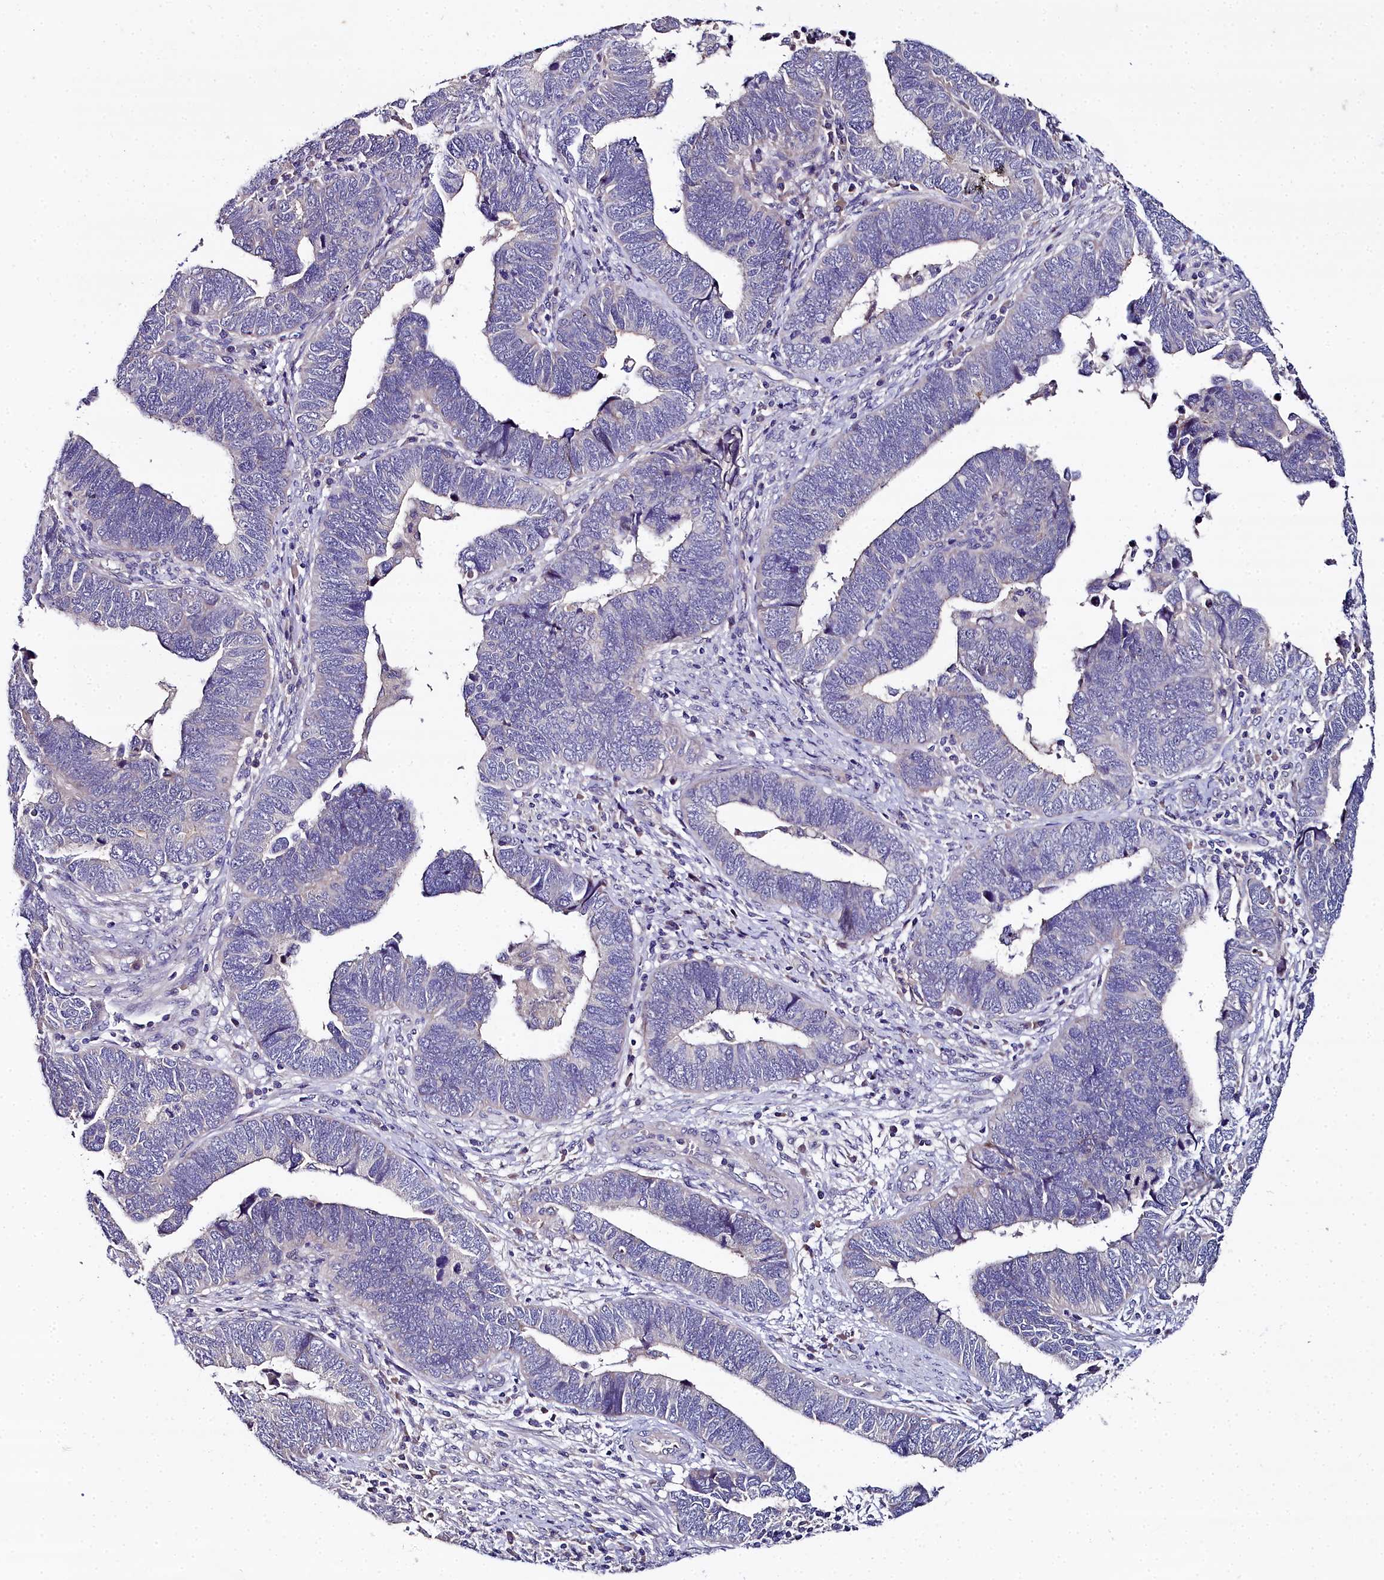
{"staining": {"intensity": "negative", "quantity": "none", "location": "none"}, "tissue": "endometrial cancer", "cell_type": "Tumor cells", "image_type": "cancer", "snomed": [{"axis": "morphology", "description": "Adenocarcinoma, NOS"}, {"axis": "topography", "description": "Endometrium"}], "caption": "This histopathology image is of endometrial cancer stained with immunohistochemistry to label a protein in brown with the nuclei are counter-stained blue. There is no expression in tumor cells.", "gene": "NT5M", "patient": {"sex": "female", "age": 79}}